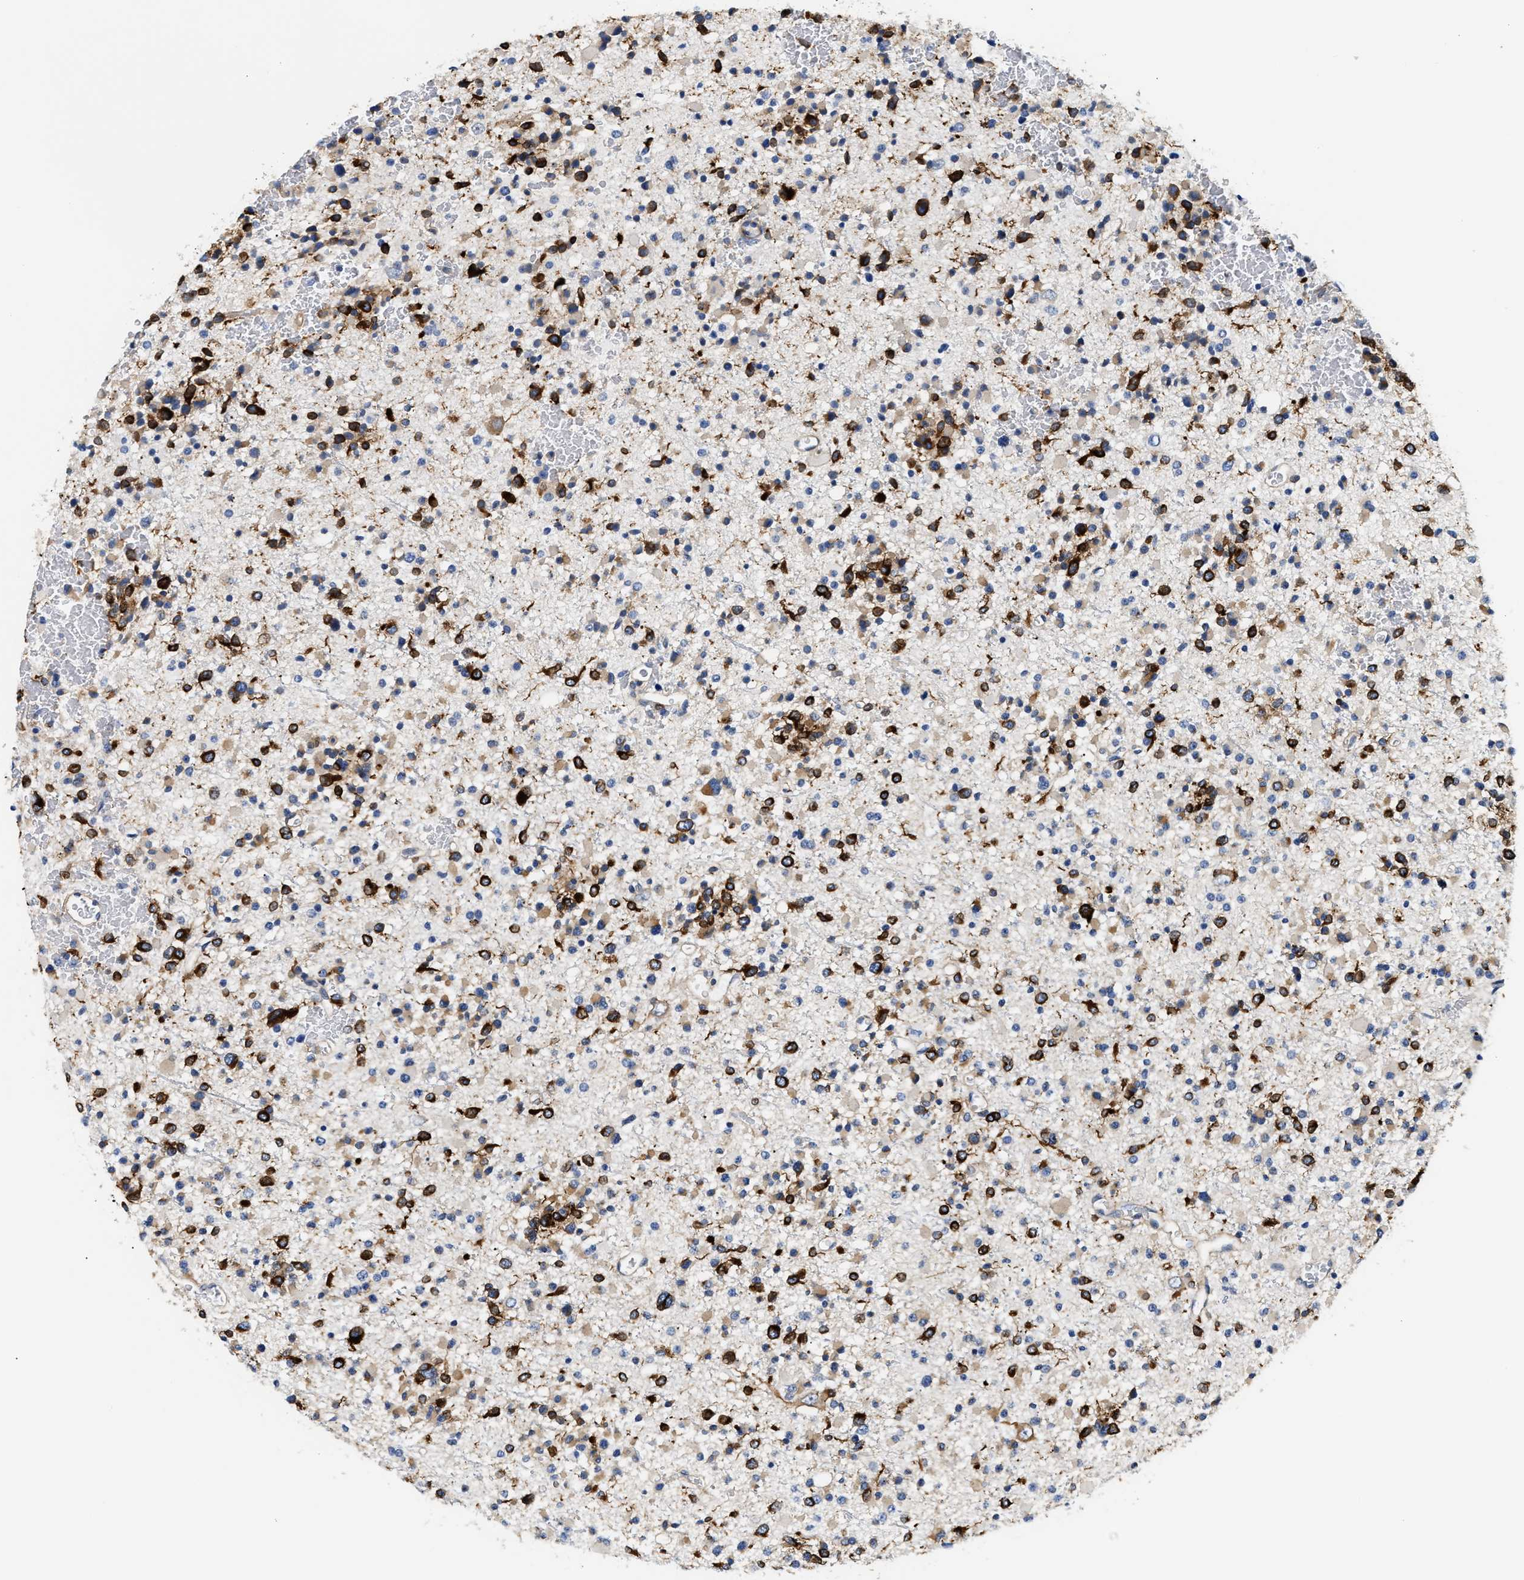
{"staining": {"intensity": "strong", "quantity": "25%-75%", "location": "cytoplasmic/membranous"}, "tissue": "glioma", "cell_type": "Tumor cells", "image_type": "cancer", "snomed": [{"axis": "morphology", "description": "Glioma, malignant, Low grade"}, {"axis": "topography", "description": "Brain"}], "caption": "Protein expression analysis of malignant low-grade glioma displays strong cytoplasmic/membranous staining in approximately 25%-75% of tumor cells.", "gene": "ACADVL", "patient": {"sex": "female", "age": 22}}